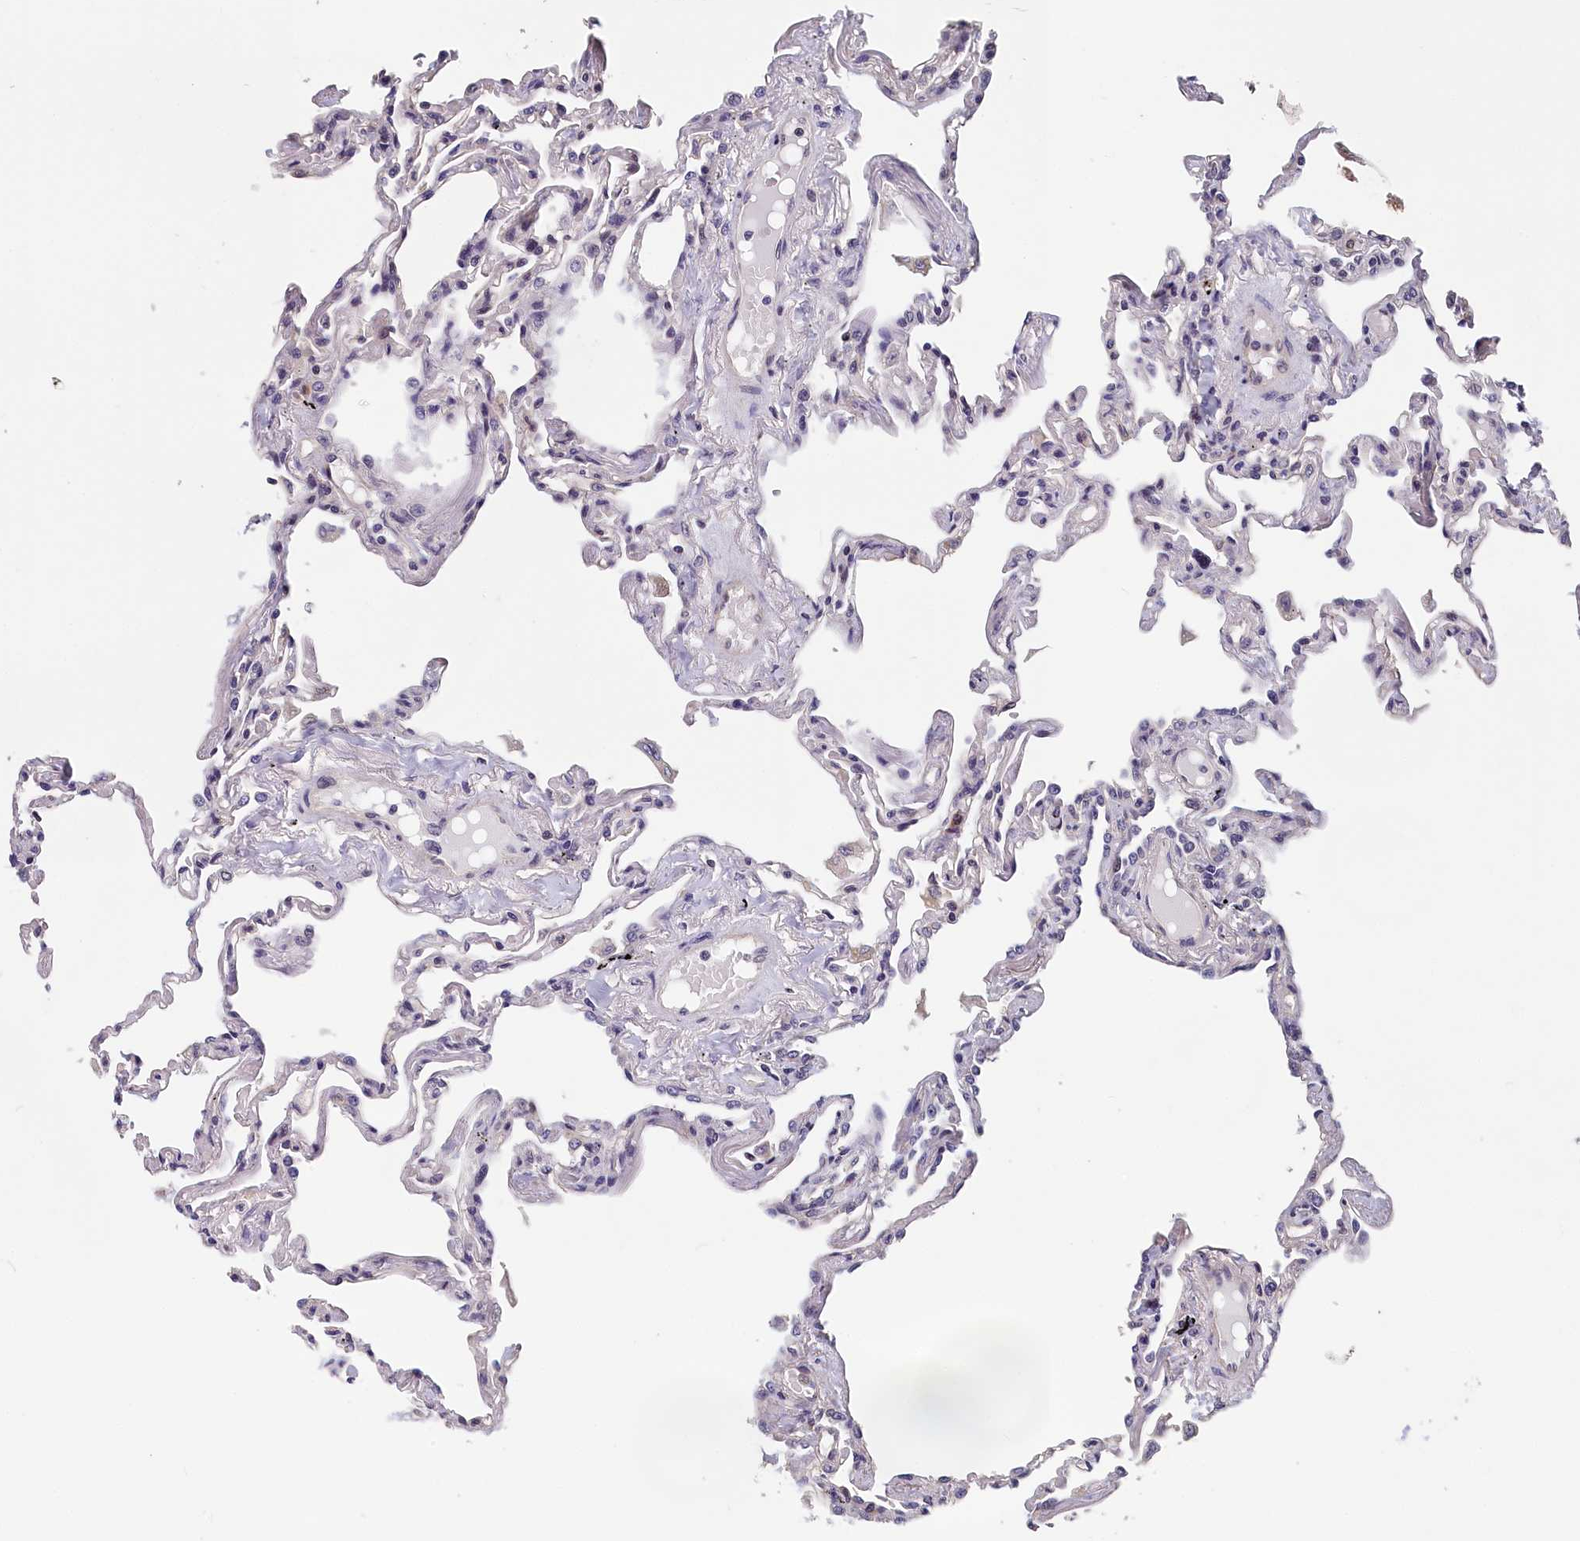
{"staining": {"intensity": "moderate", "quantity": "<25%", "location": "cytoplasmic/membranous"}, "tissue": "lung", "cell_type": "Alveolar cells", "image_type": "normal", "snomed": [{"axis": "morphology", "description": "Normal tissue, NOS"}, {"axis": "topography", "description": "Lung"}], "caption": "Immunohistochemistry staining of benign lung, which reveals low levels of moderate cytoplasmic/membranous expression in approximately <25% of alveolar cells indicating moderate cytoplasmic/membranous protein positivity. The staining was performed using DAB (brown) for protein detection and nuclei were counterstained in hematoxylin (blue).", "gene": "TMEM116", "patient": {"sex": "female", "age": 67}}